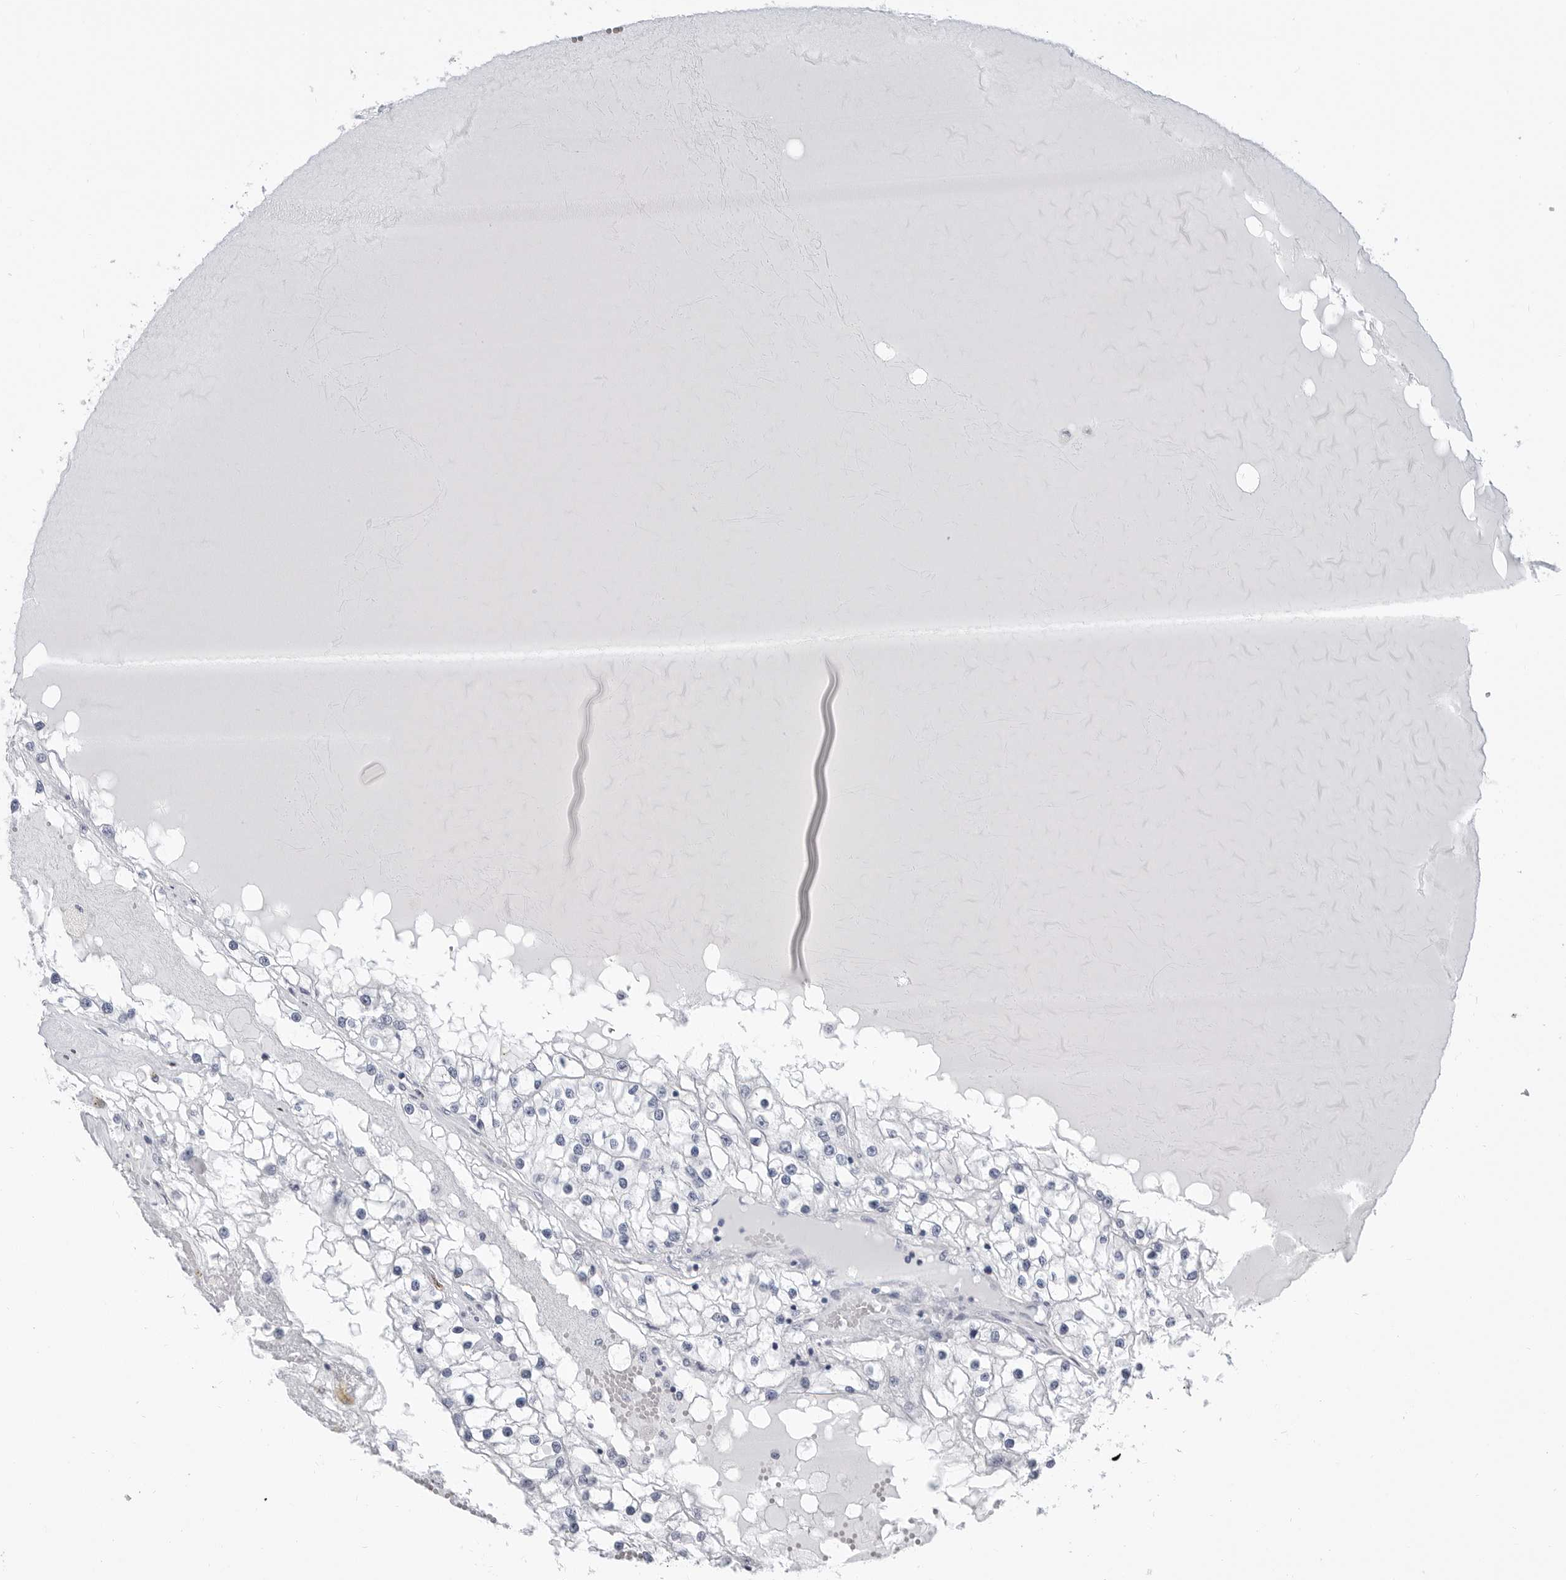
{"staining": {"intensity": "negative", "quantity": "none", "location": "none"}, "tissue": "renal cancer", "cell_type": "Tumor cells", "image_type": "cancer", "snomed": [{"axis": "morphology", "description": "Adenocarcinoma, NOS"}, {"axis": "topography", "description": "Kidney"}], "caption": "Image shows no significant protein expression in tumor cells of adenocarcinoma (renal).", "gene": "PLN", "patient": {"sex": "male", "age": 68}}